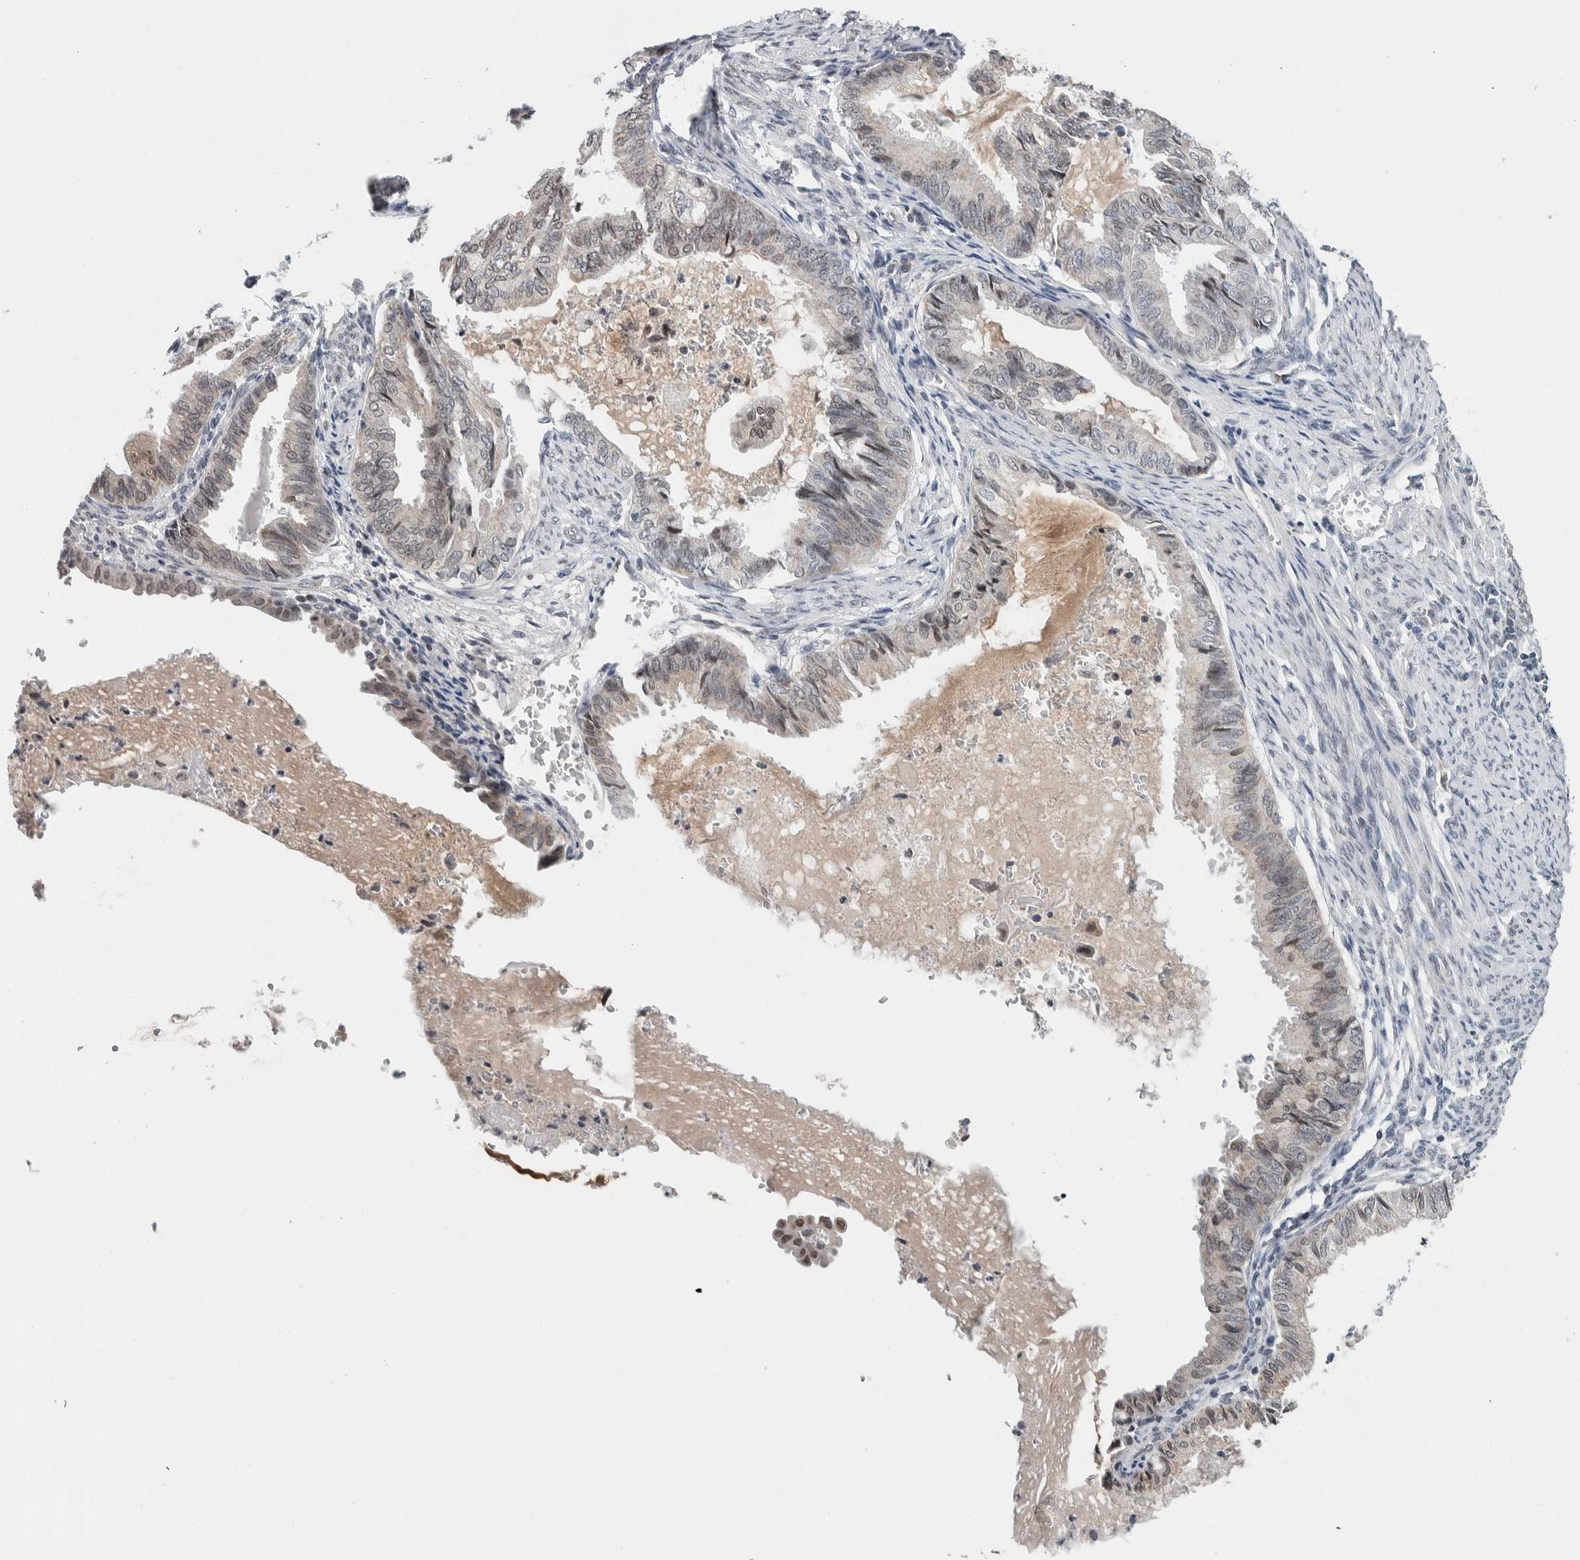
{"staining": {"intensity": "negative", "quantity": "none", "location": "none"}, "tissue": "endometrial cancer", "cell_type": "Tumor cells", "image_type": "cancer", "snomed": [{"axis": "morphology", "description": "Adenocarcinoma, NOS"}, {"axis": "topography", "description": "Endometrium"}], "caption": "IHC of human endometrial adenocarcinoma demonstrates no positivity in tumor cells. The staining was performed using DAB (3,3'-diaminobenzidine) to visualize the protein expression in brown, while the nuclei were stained in blue with hematoxylin (Magnification: 20x).", "gene": "NEUROD1", "patient": {"sex": "female", "age": 86}}